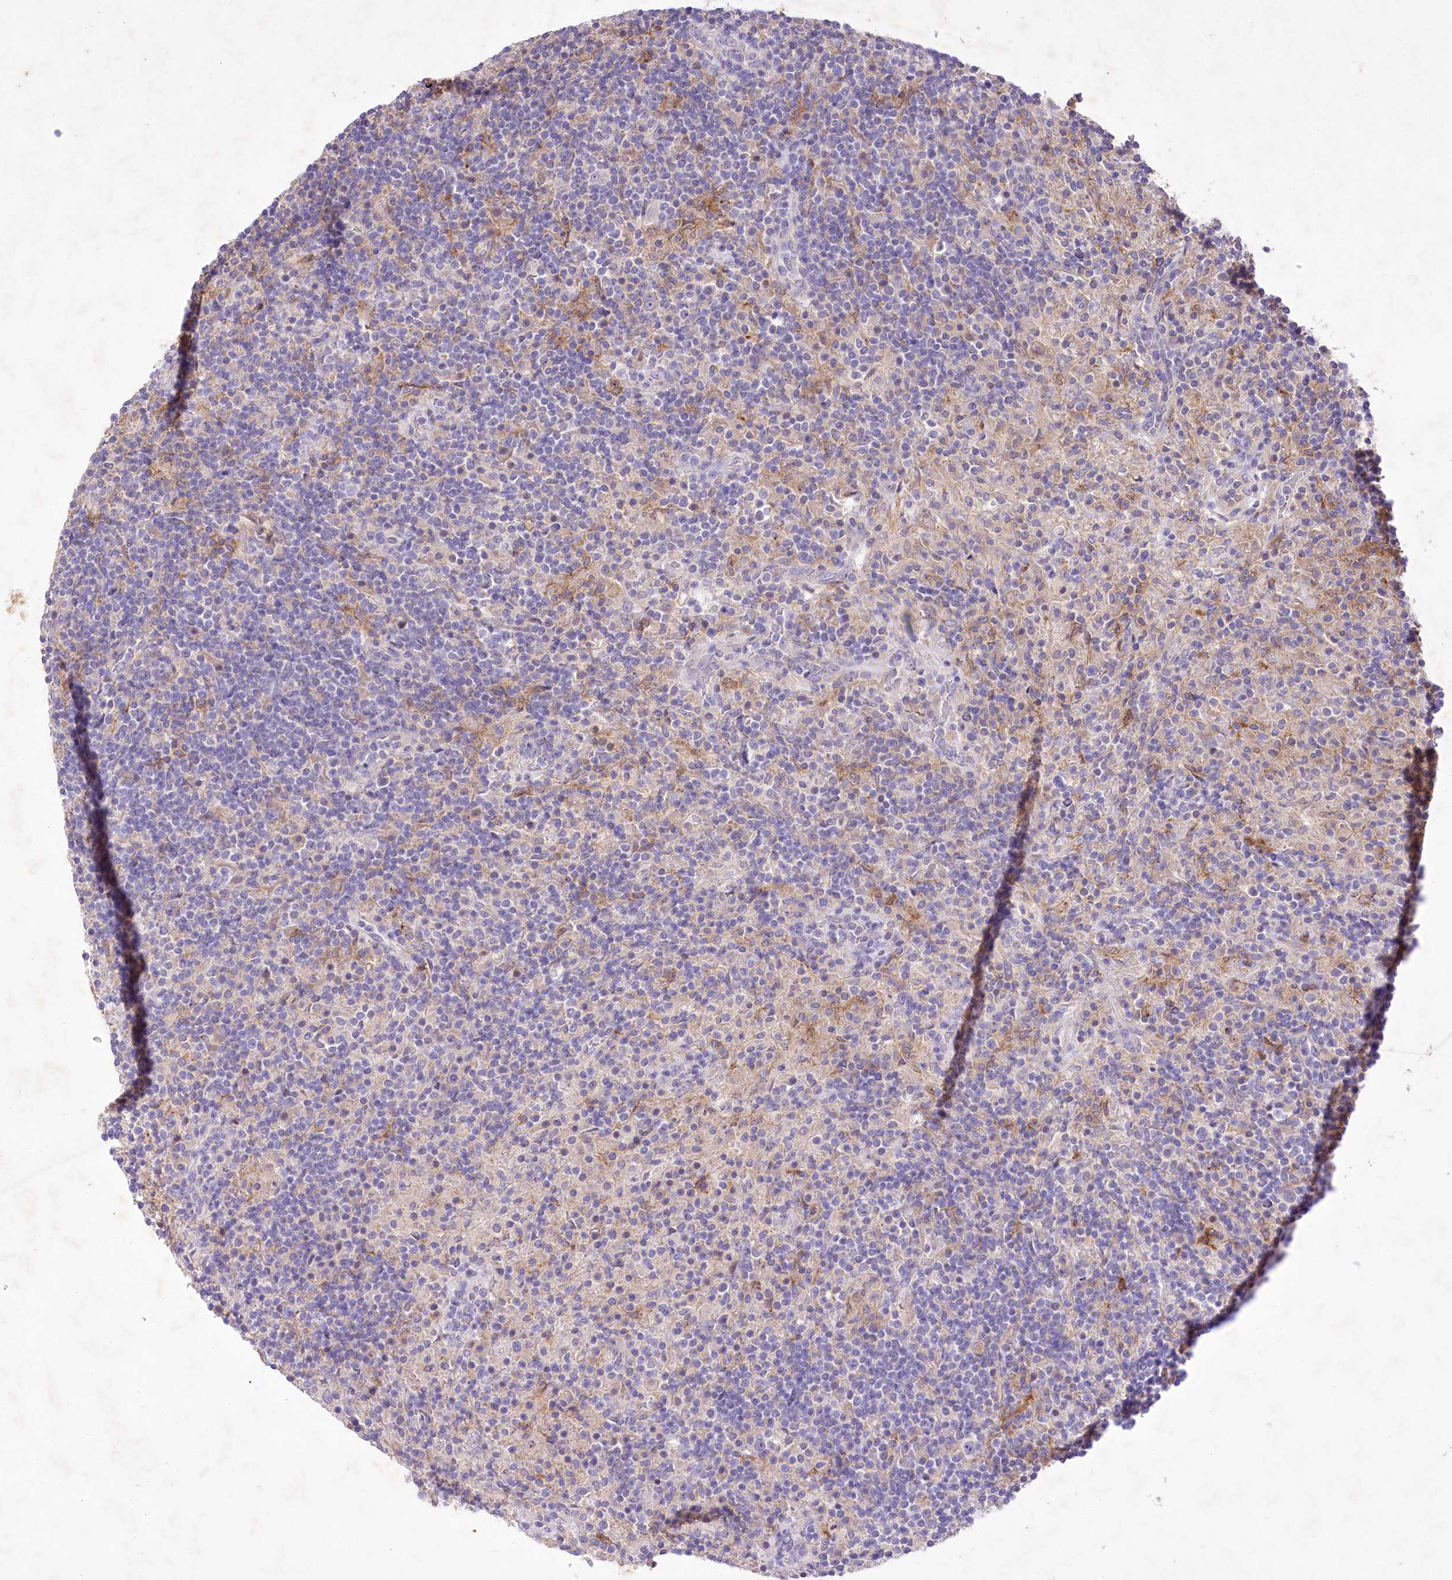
{"staining": {"intensity": "negative", "quantity": "none", "location": "none"}, "tissue": "lymphoma", "cell_type": "Tumor cells", "image_type": "cancer", "snomed": [{"axis": "morphology", "description": "Hodgkin's disease, NOS"}, {"axis": "topography", "description": "Lymph node"}], "caption": "Immunohistochemistry (IHC) of human Hodgkin's disease exhibits no expression in tumor cells.", "gene": "ENPP1", "patient": {"sex": "male", "age": 70}}